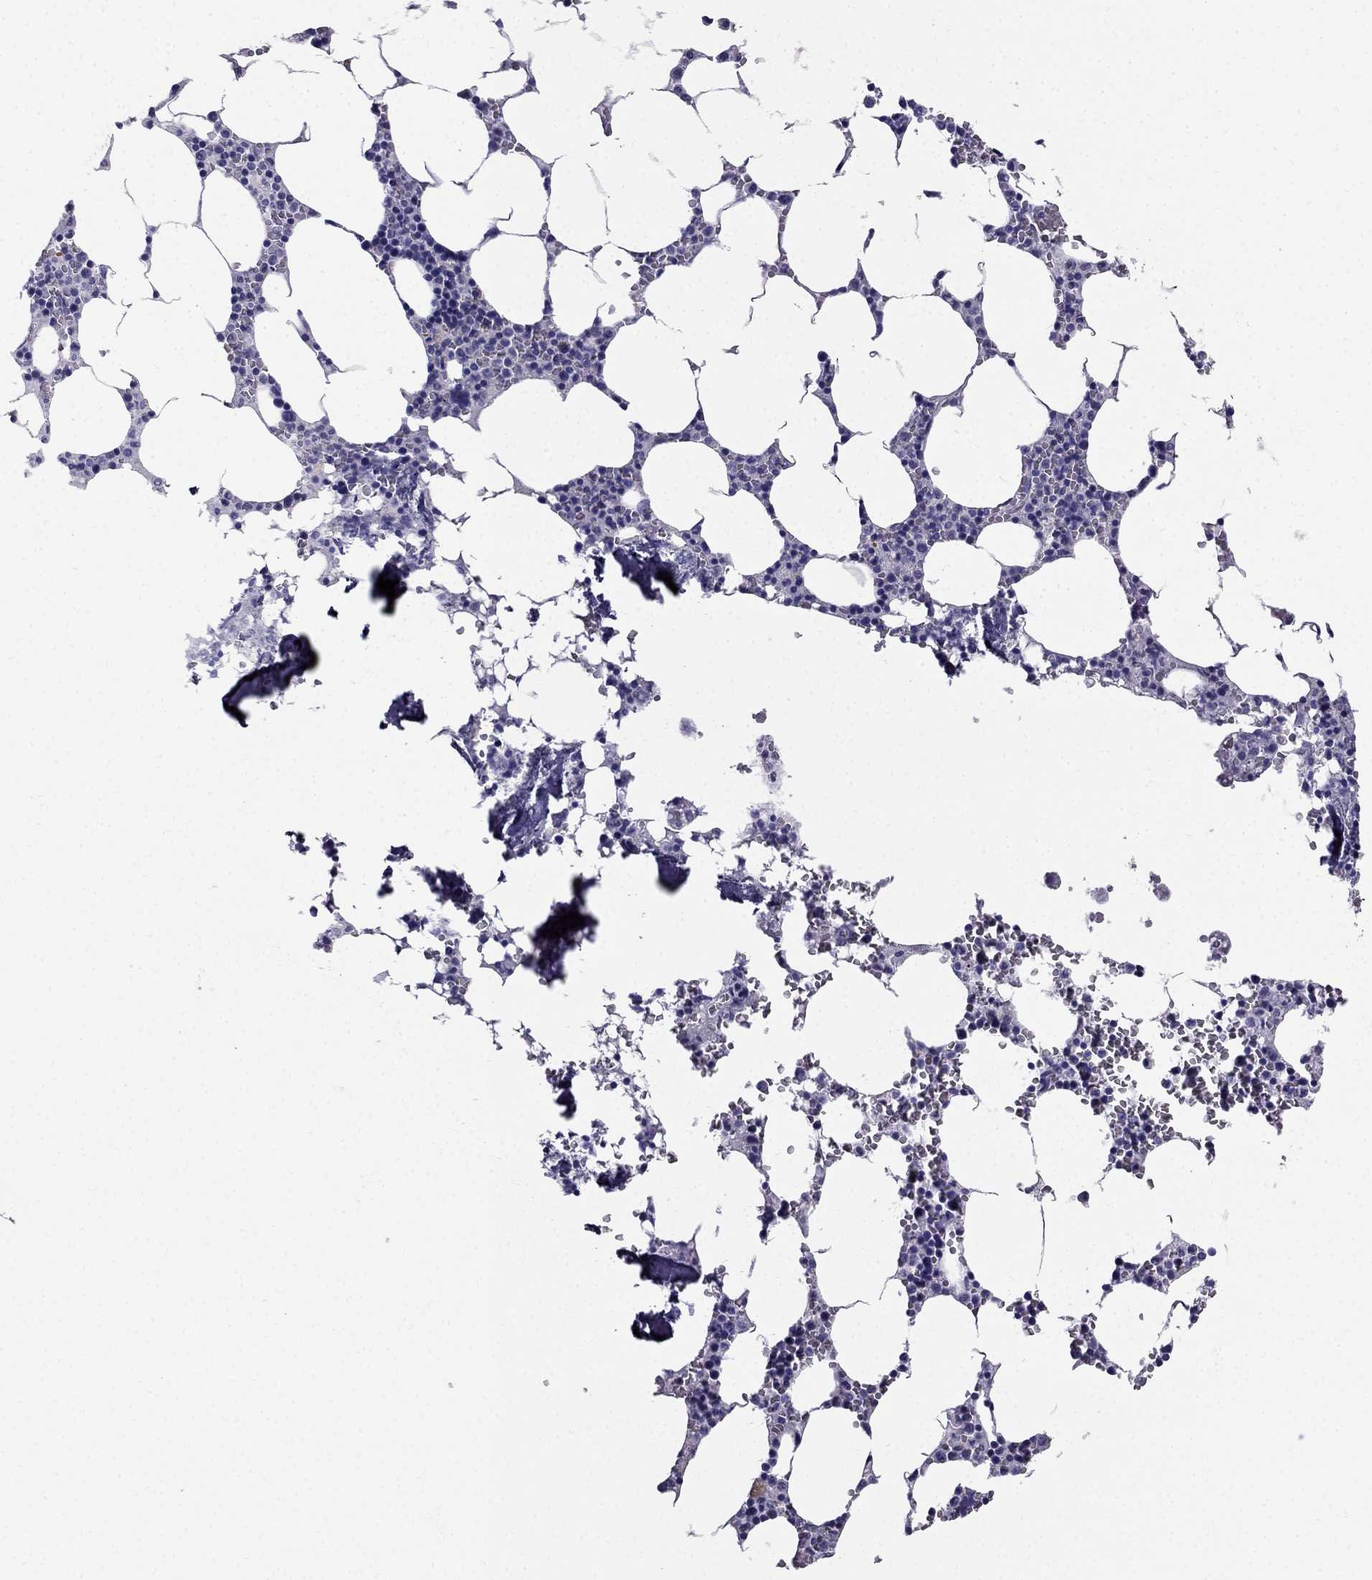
{"staining": {"intensity": "negative", "quantity": "none", "location": "none"}, "tissue": "bone marrow", "cell_type": "Hematopoietic cells", "image_type": "normal", "snomed": [{"axis": "morphology", "description": "Normal tissue, NOS"}, {"axis": "topography", "description": "Bone marrow"}], "caption": "High power microscopy micrograph of an immunohistochemistry photomicrograph of normal bone marrow, revealing no significant positivity in hematopoietic cells. (Stains: DAB immunohistochemistry with hematoxylin counter stain, Microscopy: brightfield microscopy at high magnification).", "gene": "PTH", "patient": {"sex": "female", "age": 64}}